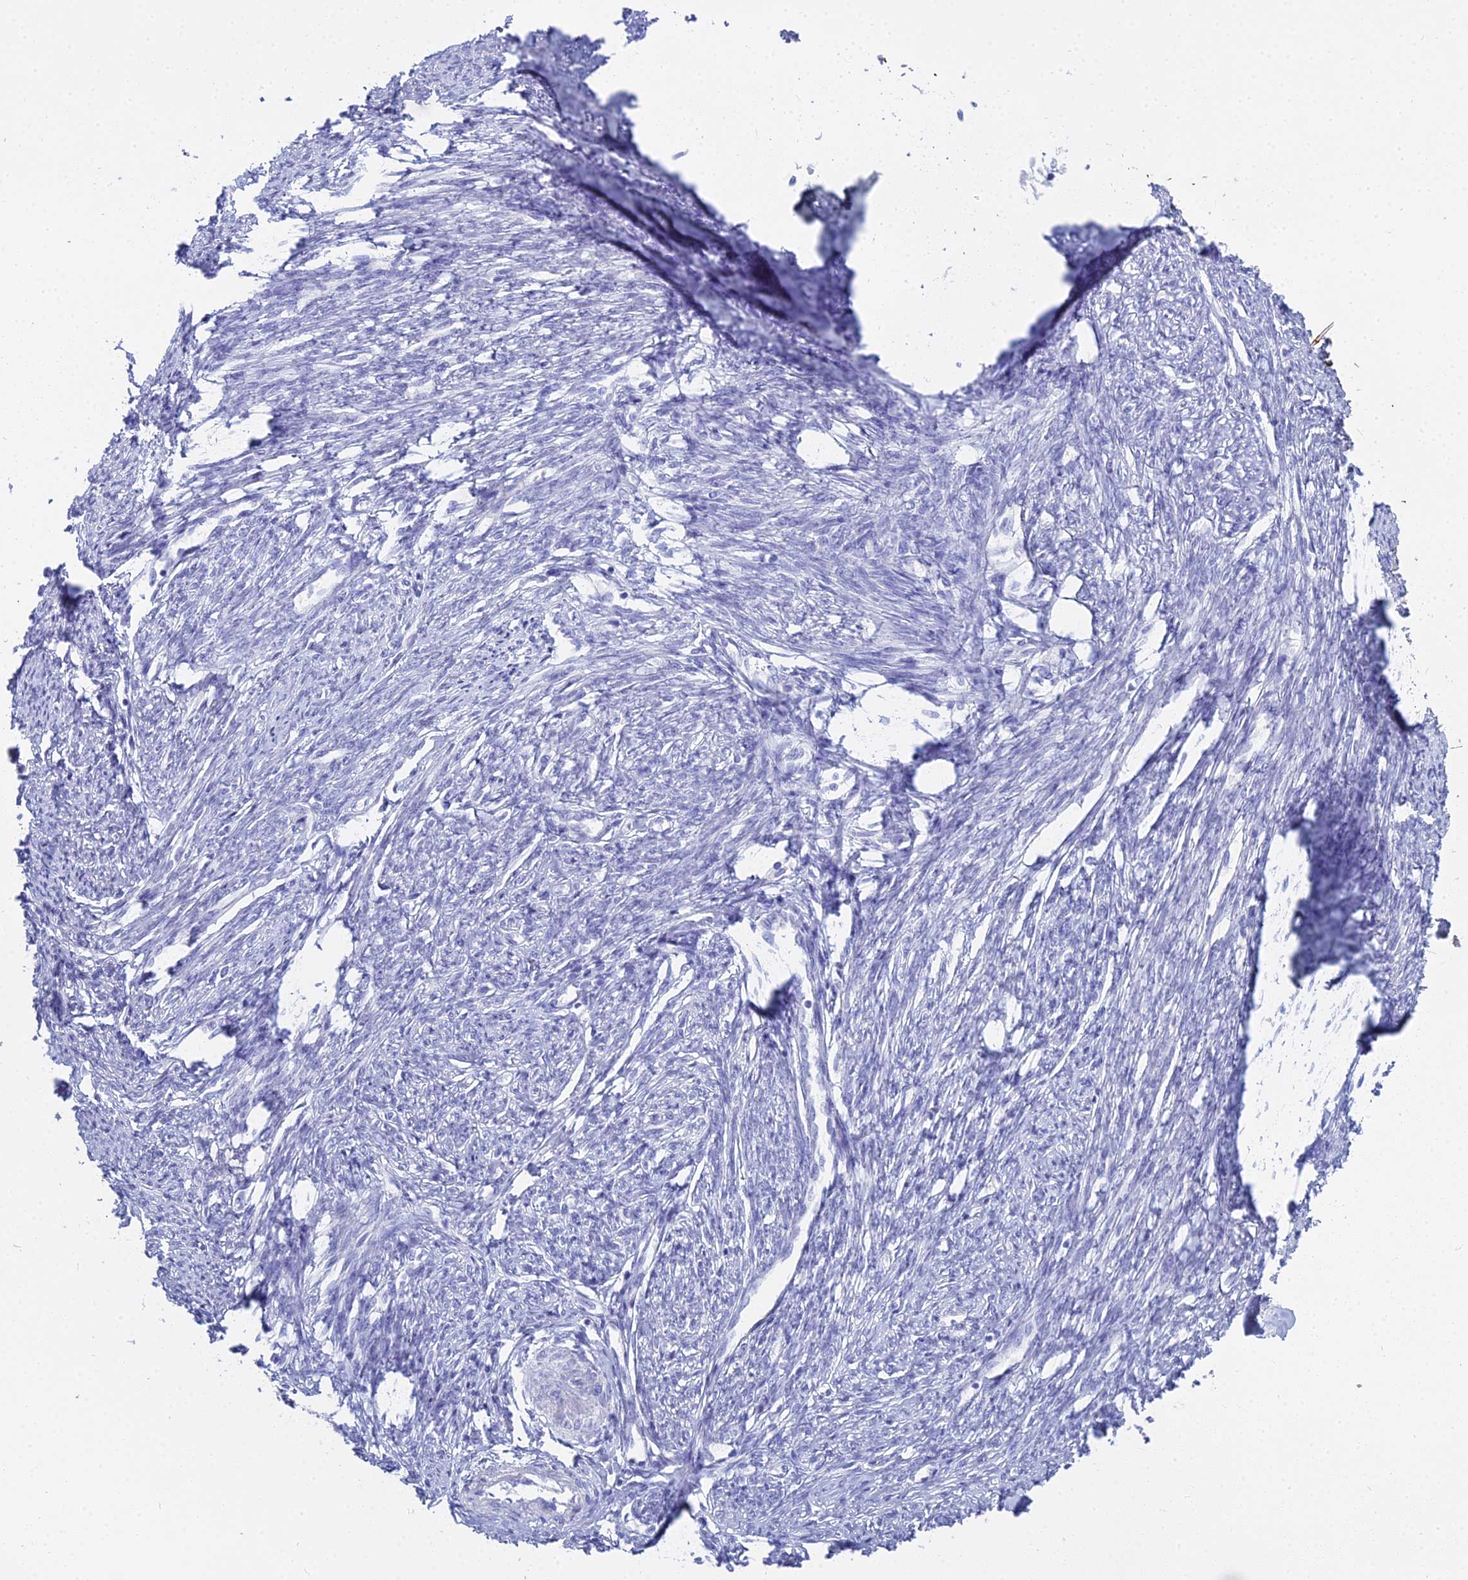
{"staining": {"intensity": "negative", "quantity": "none", "location": "none"}, "tissue": "smooth muscle", "cell_type": "Smooth muscle cells", "image_type": "normal", "snomed": [{"axis": "morphology", "description": "Normal tissue, NOS"}, {"axis": "topography", "description": "Smooth muscle"}, {"axis": "topography", "description": "Uterus"}], "caption": "Immunohistochemistry (IHC) of unremarkable human smooth muscle shows no expression in smooth muscle cells.", "gene": "S100A7", "patient": {"sex": "female", "age": 59}}